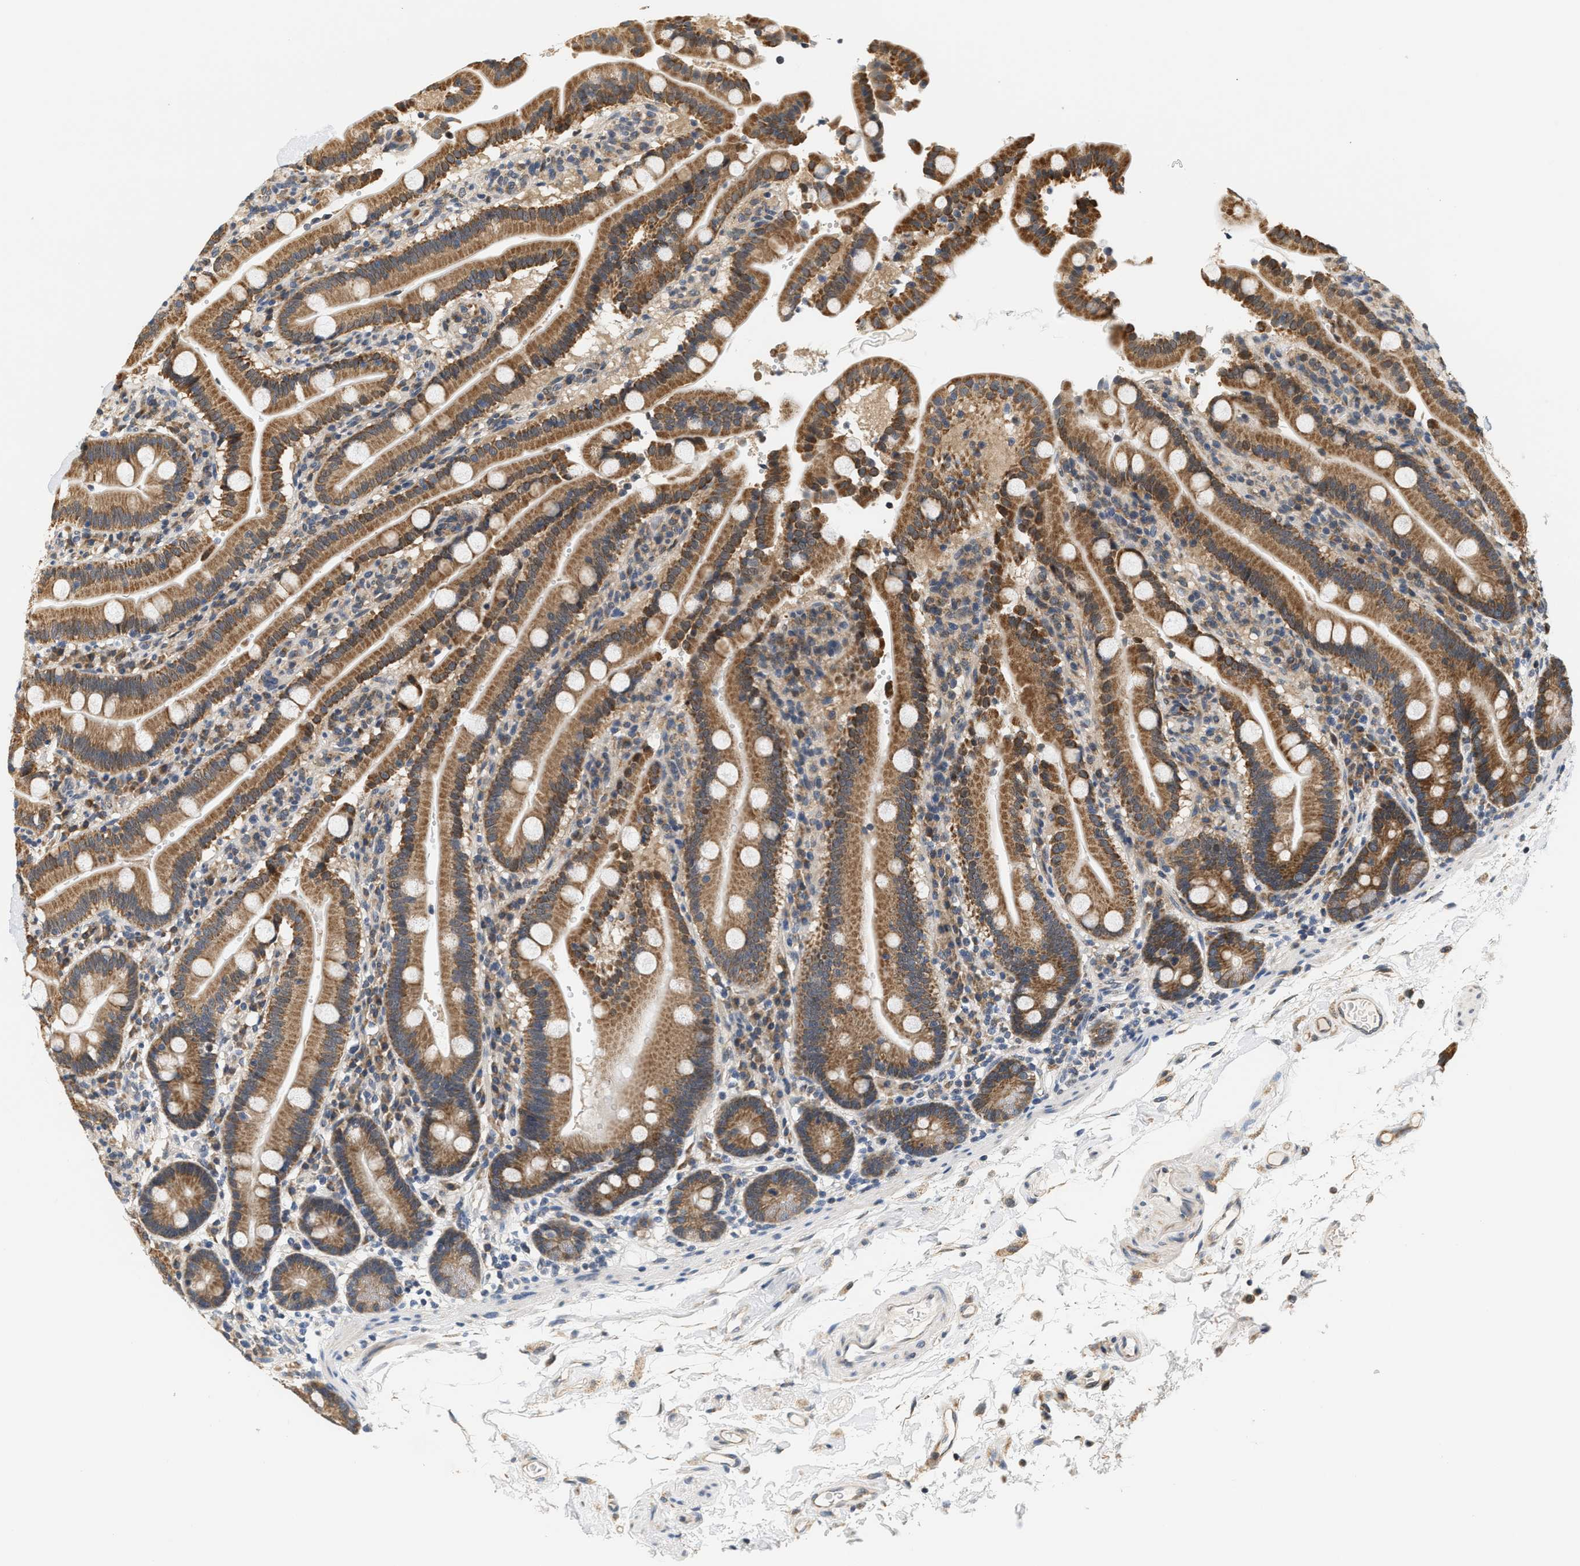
{"staining": {"intensity": "moderate", "quantity": ">75%", "location": "cytoplasmic/membranous"}, "tissue": "duodenum", "cell_type": "Glandular cells", "image_type": "normal", "snomed": [{"axis": "morphology", "description": "Normal tissue, NOS"}, {"axis": "topography", "description": "Small intestine, NOS"}], "caption": "IHC micrograph of benign duodenum stained for a protein (brown), which reveals medium levels of moderate cytoplasmic/membranous expression in about >75% of glandular cells.", "gene": "GIGYF1", "patient": {"sex": "female", "age": 71}}